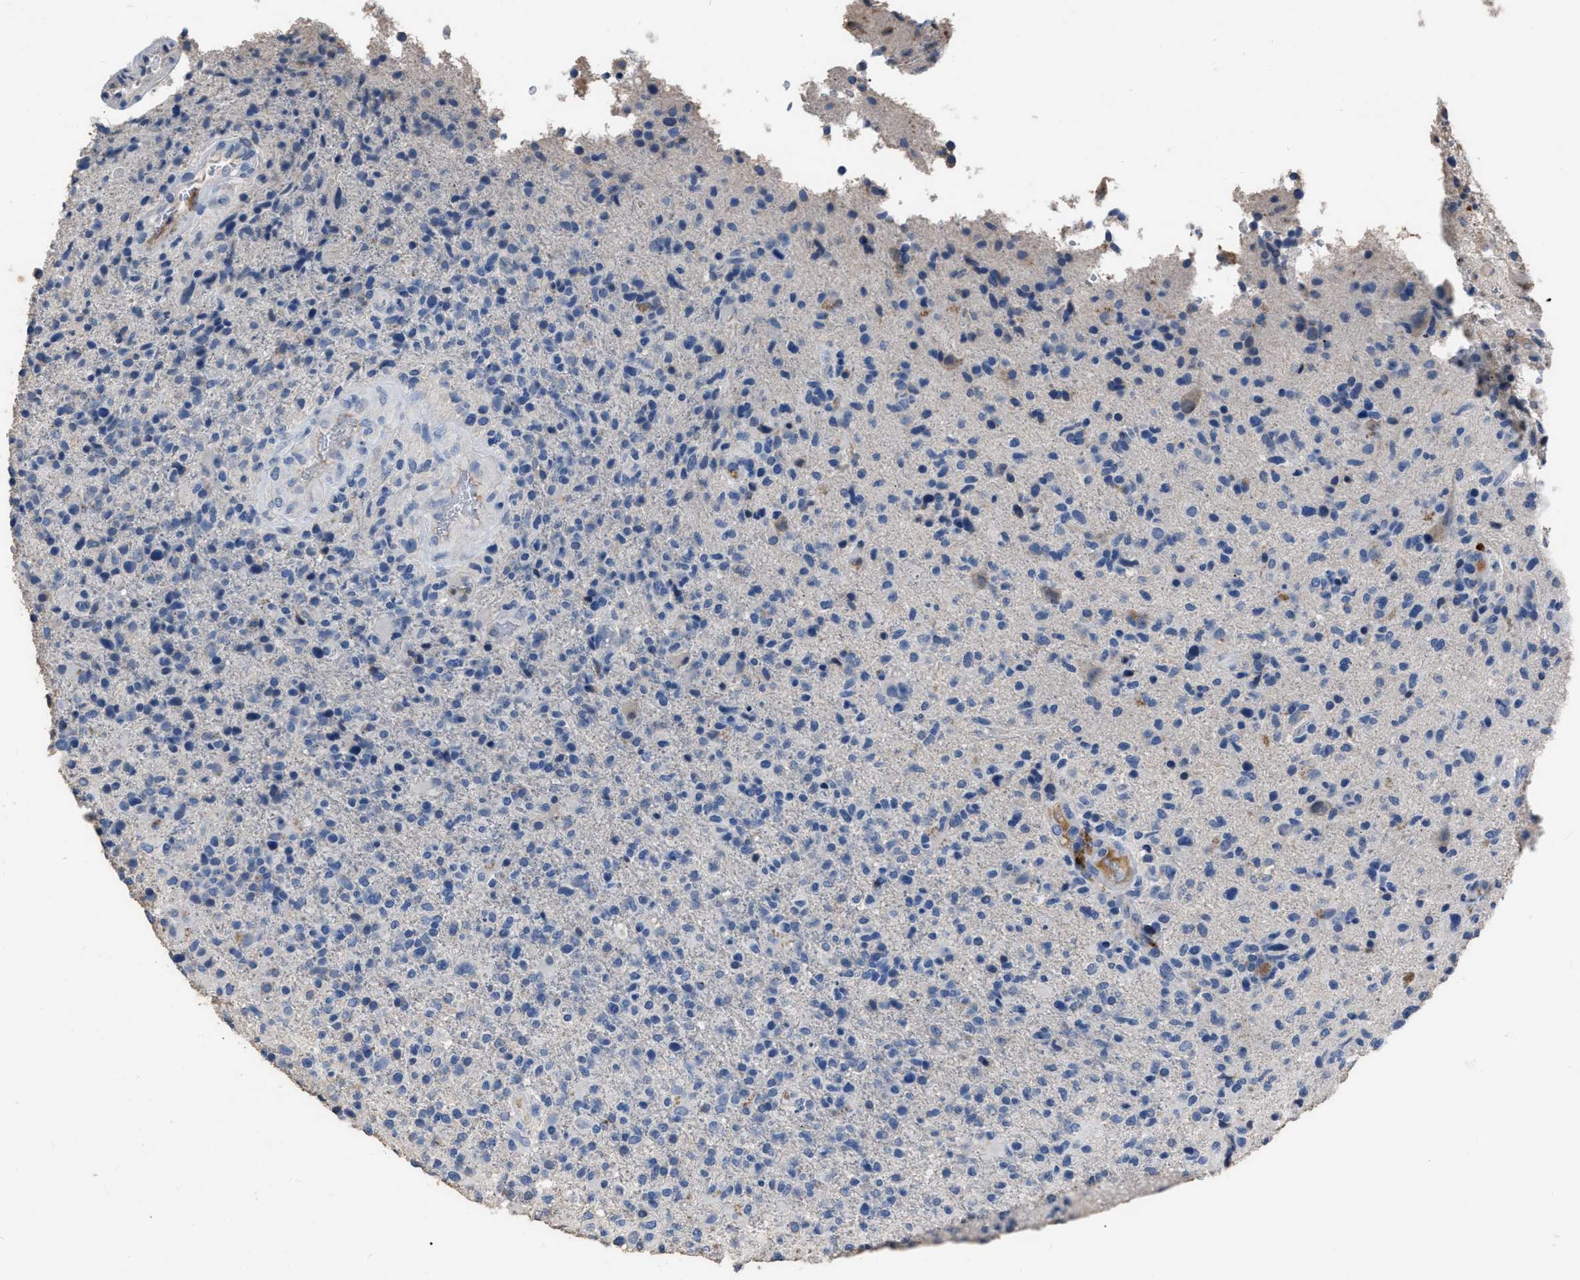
{"staining": {"intensity": "negative", "quantity": "none", "location": "none"}, "tissue": "glioma", "cell_type": "Tumor cells", "image_type": "cancer", "snomed": [{"axis": "morphology", "description": "Glioma, malignant, High grade"}, {"axis": "topography", "description": "Brain"}], "caption": "Immunohistochemistry (IHC) micrograph of glioma stained for a protein (brown), which shows no positivity in tumor cells.", "gene": "HABP2", "patient": {"sex": "male", "age": 72}}